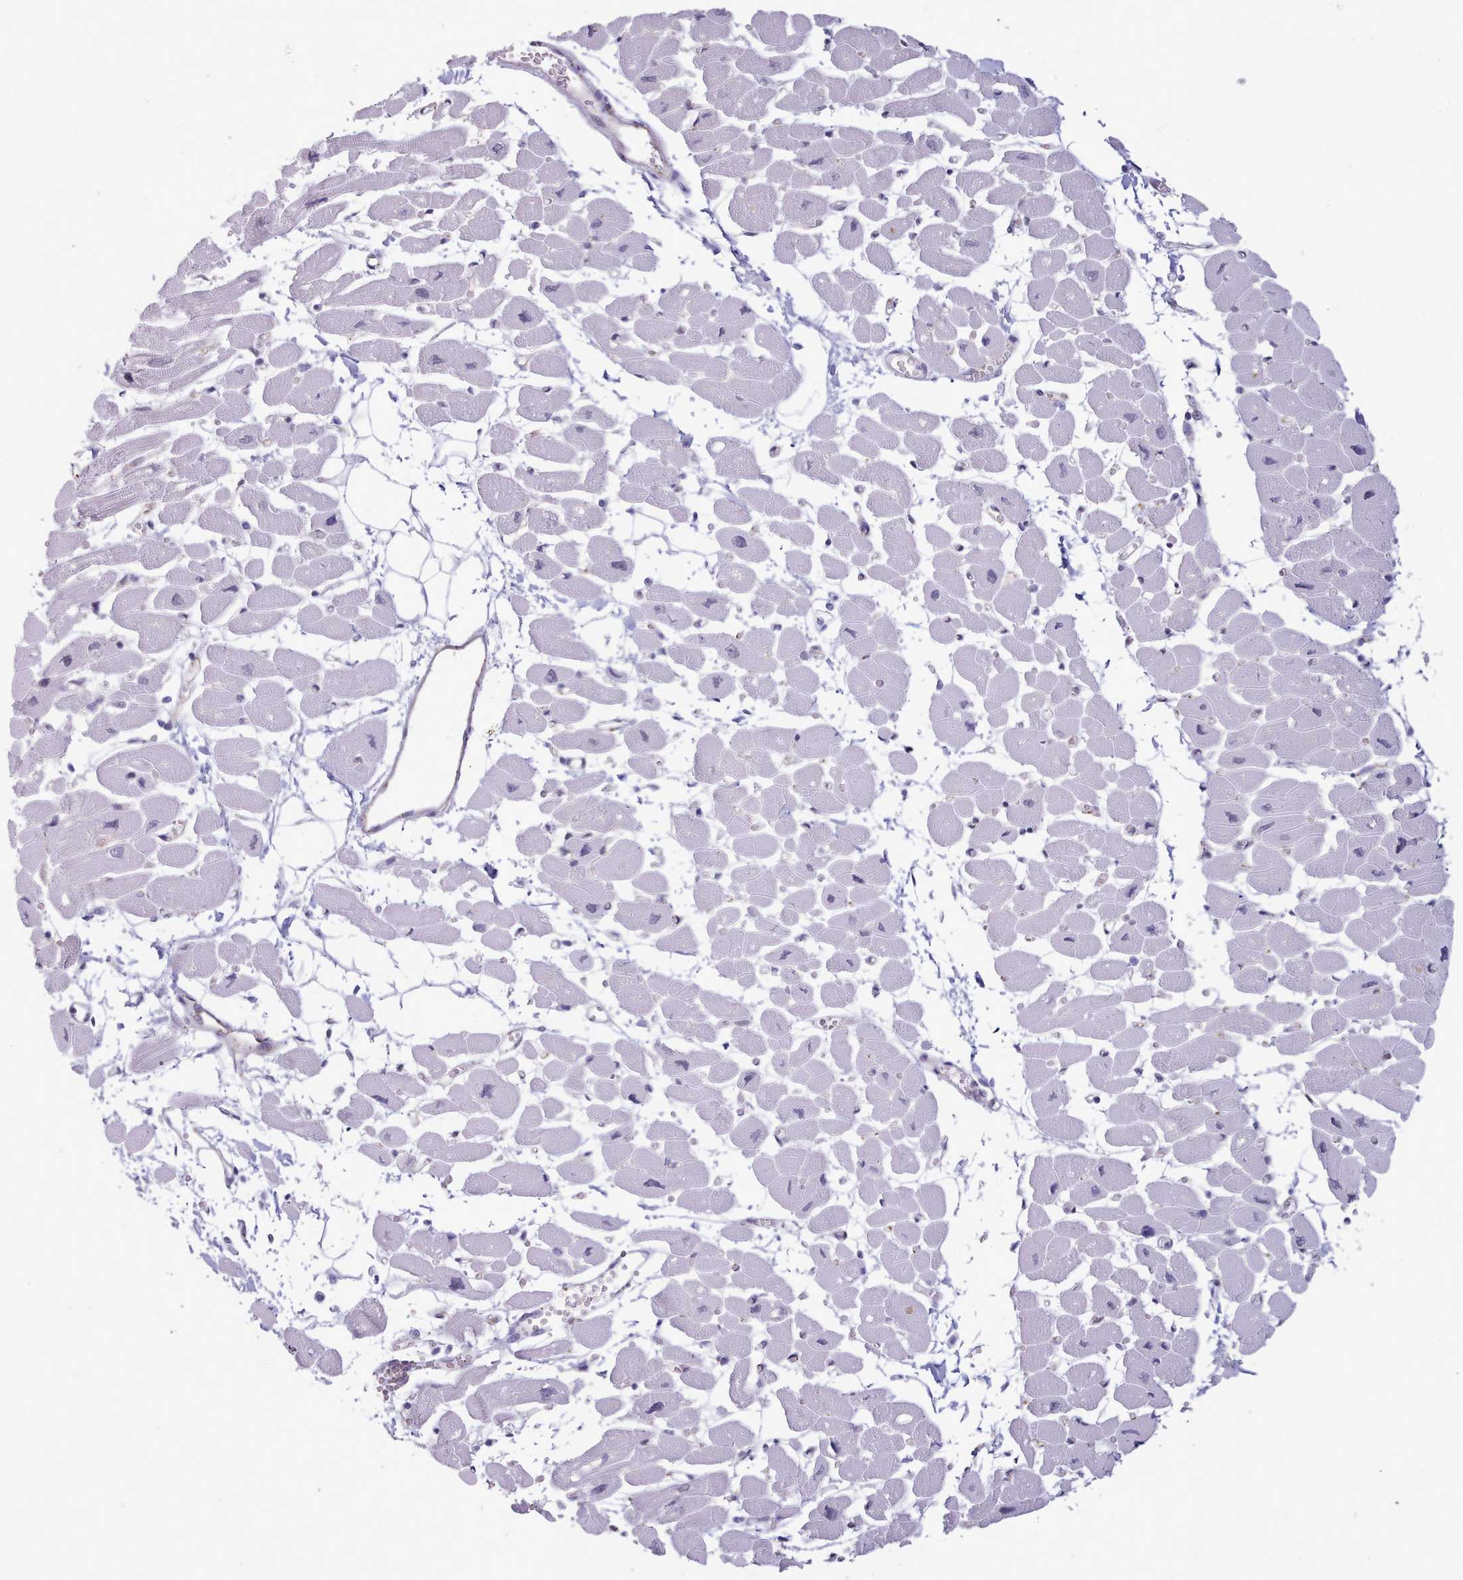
{"staining": {"intensity": "negative", "quantity": "none", "location": "none"}, "tissue": "heart muscle", "cell_type": "Cardiomyocytes", "image_type": "normal", "snomed": [{"axis": "morphology", "description": "Normal tissue, NOS"}, {"axis": "topography", "description": "Heart"}], "caption": "Heart muscle stained for a protein using immunohistochemistry exhibits no positivity cardiomyocytes.", "gene": "TMEM253", "patient": {"sex": "female", "age": 54}}